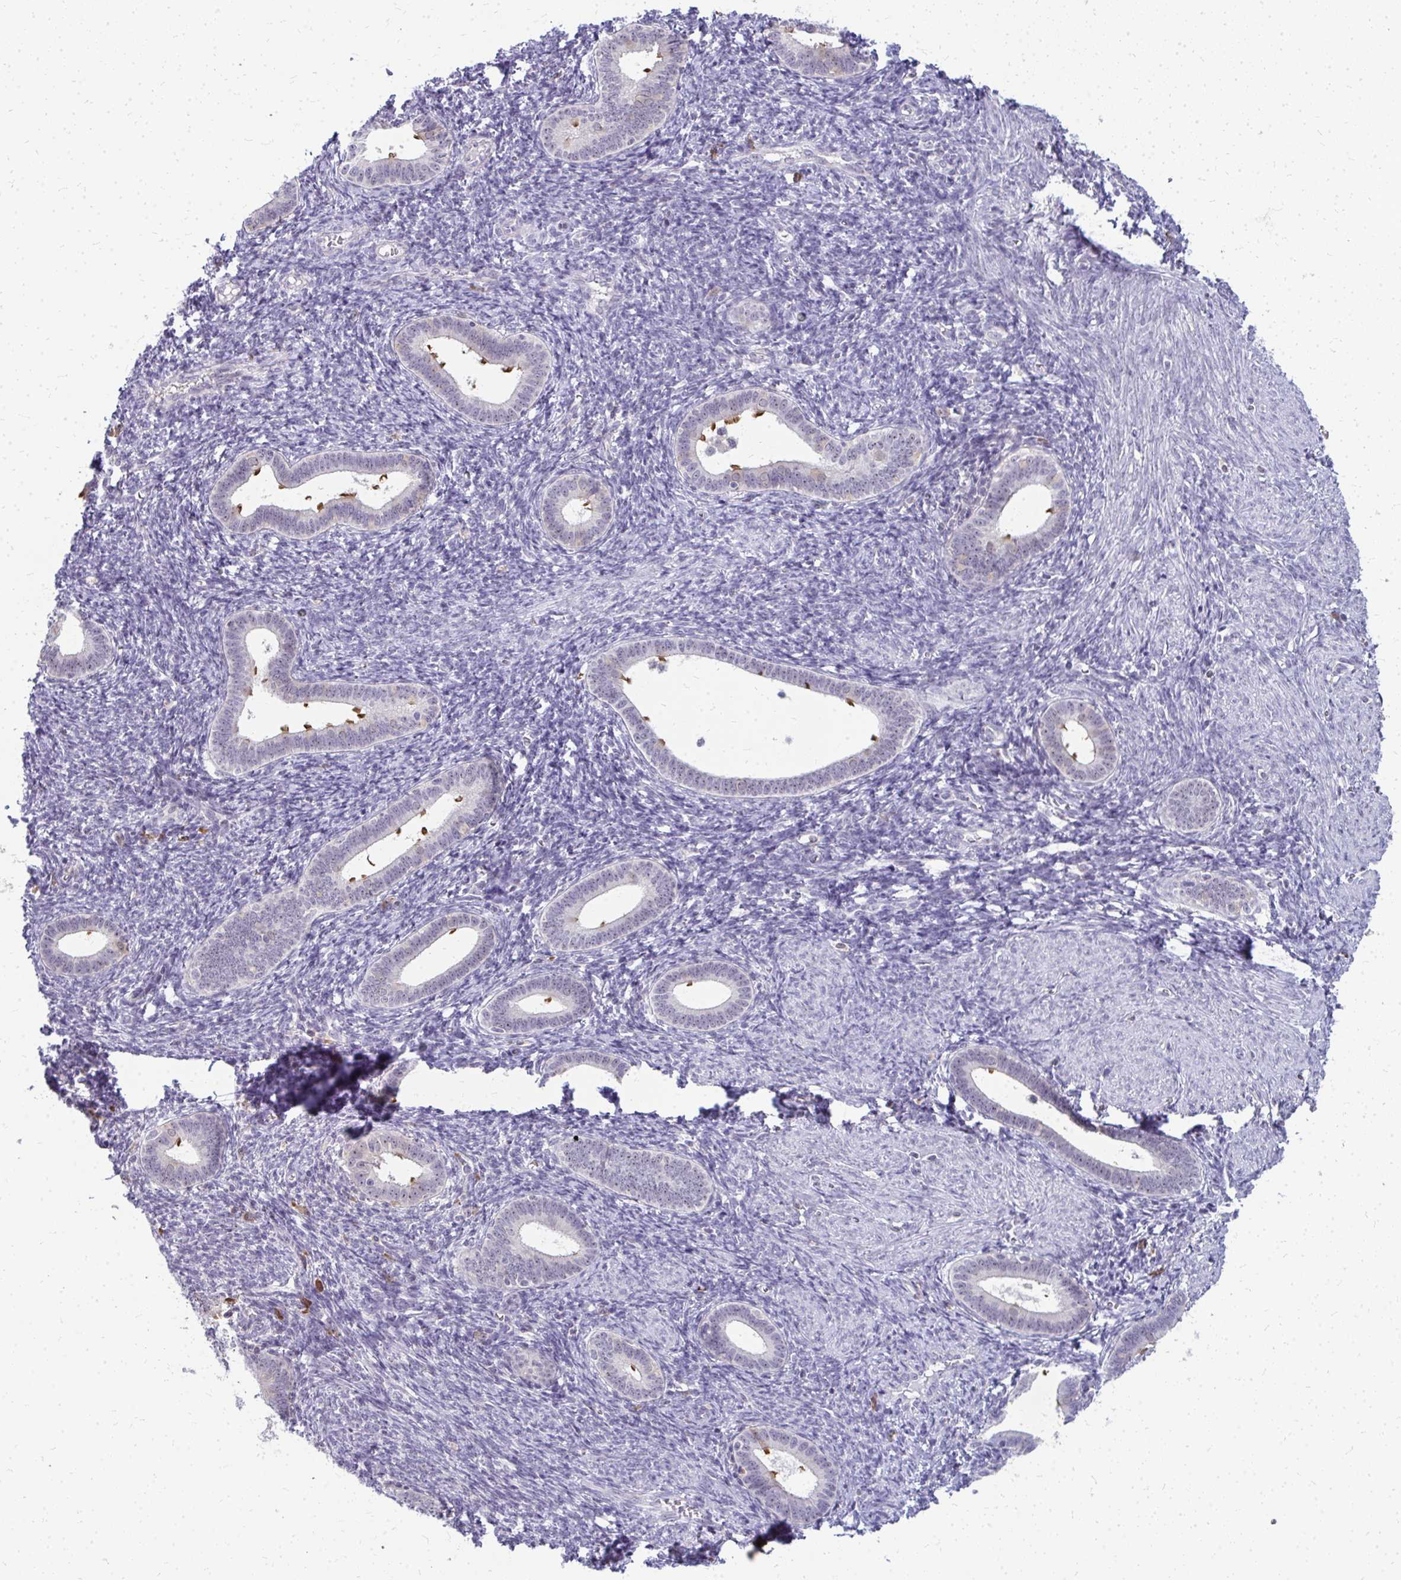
{"staining": {"intensity": "negative", "quantity": "none", "location": "none"}, "tissue": "endometrium", "cell_type": "Cells in endometrial stroma", "image_type": "normal", "snomed": [{"axis": "morphology", "description": "Normal tissue, NOS"}, {"axis": "topography", "description": "Endometrium"}], "caption": "The micrograph exhibits no staining of cells in endometrial stroma in normal endometrium.", "gene": "FAM9A", "patient": {"sex": "female", "age": 41}}